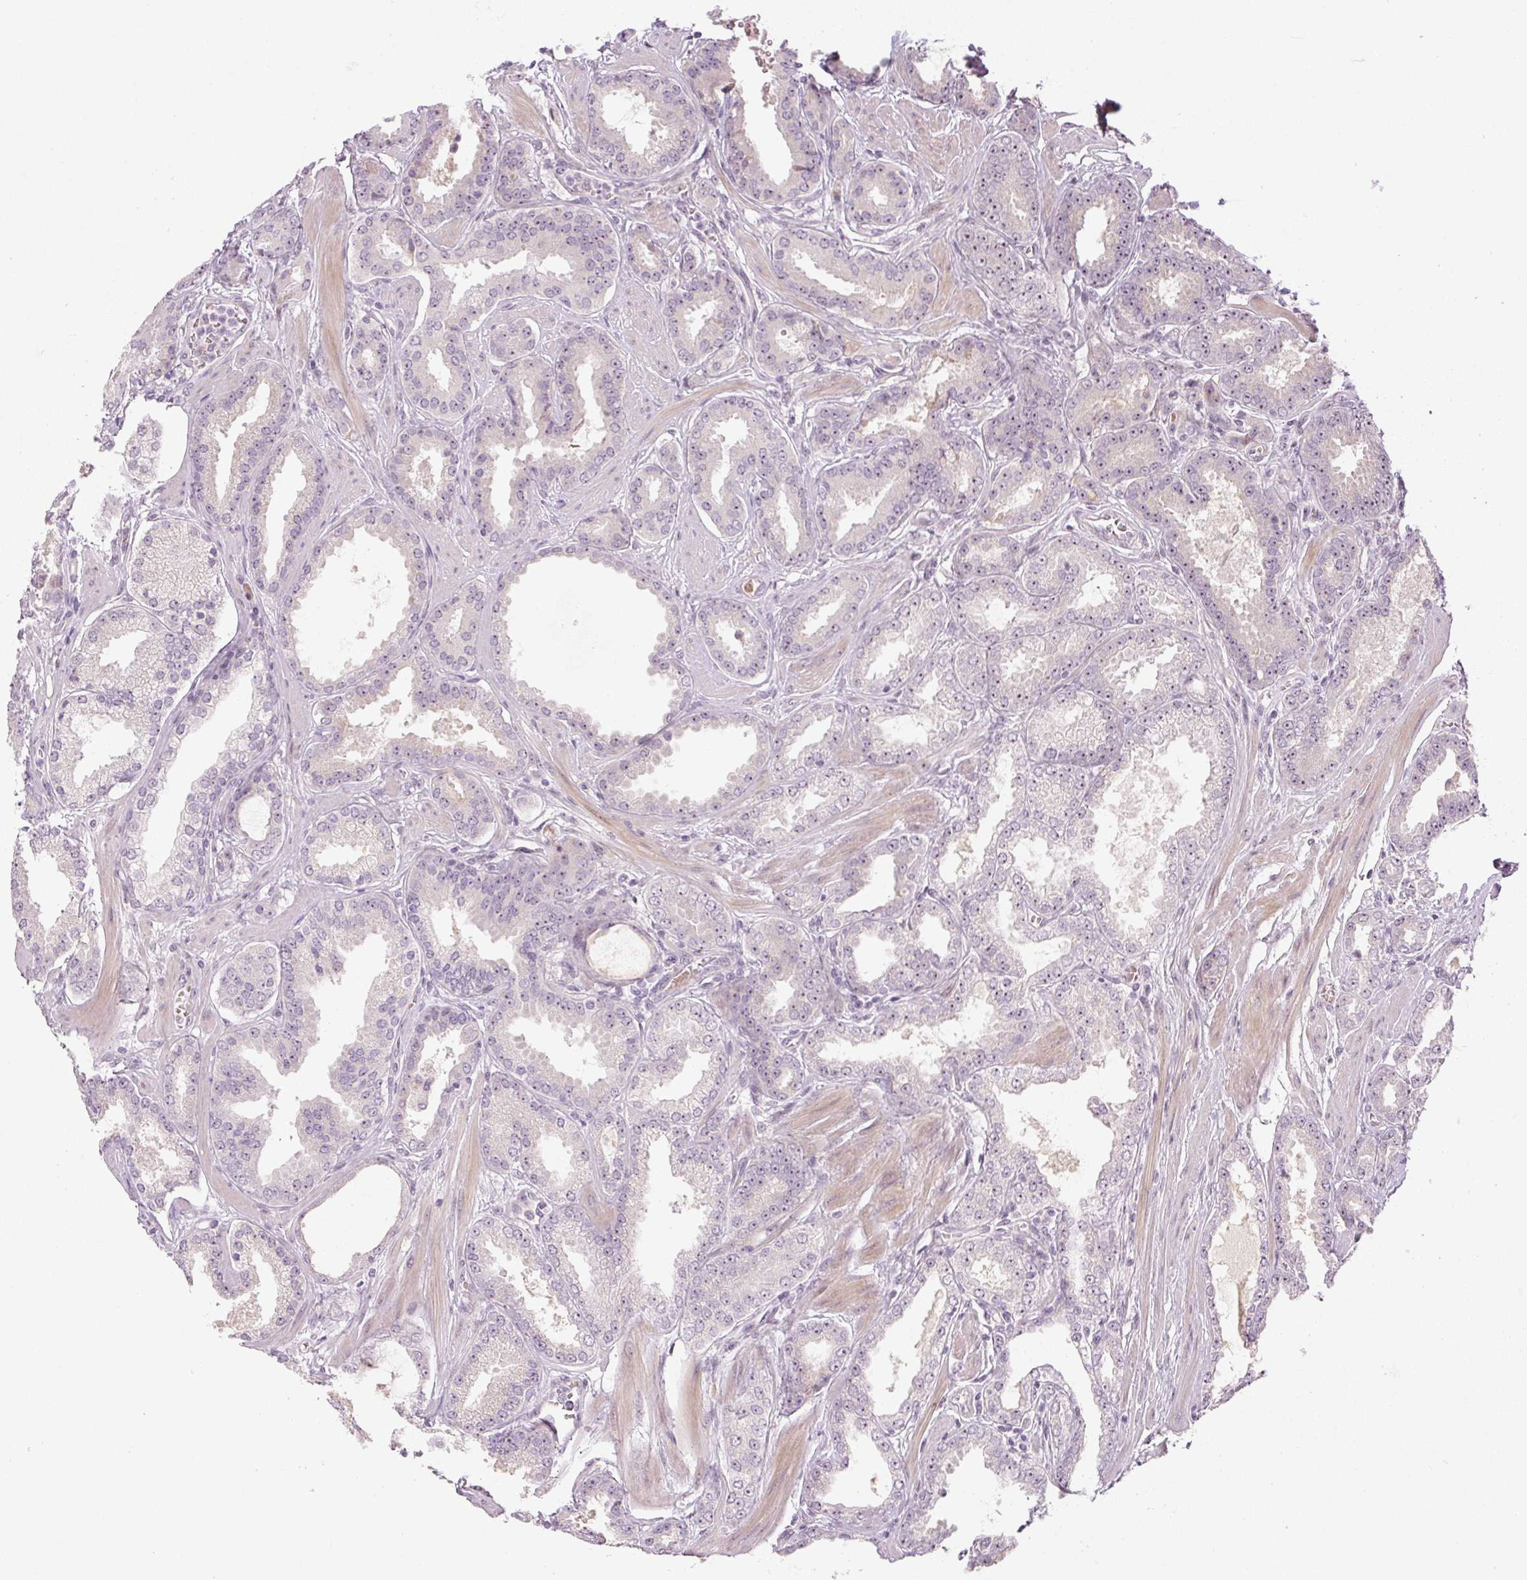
{"staining": {"intensity": "moderate", "quantity": "<25%", "location": "nuclear"}, "tissue": "prostate cancer", "cell_type": "Tumor cells", "image_type": "cancer", "snomed": [{"axis": "morphology", "description": "Adenocarcinoma, Low grade"}, {"axis": "topography", "description": "Prostate"}], "caption": "Brown immunohistochemical staining in human prostate cancer (adenocarcinoma (low-grade)) reveals moderate nuclear staining in approximately <25% of tumor cells.", "gene": "AAR2", "patient": {"sex": "male", "age": 42}}